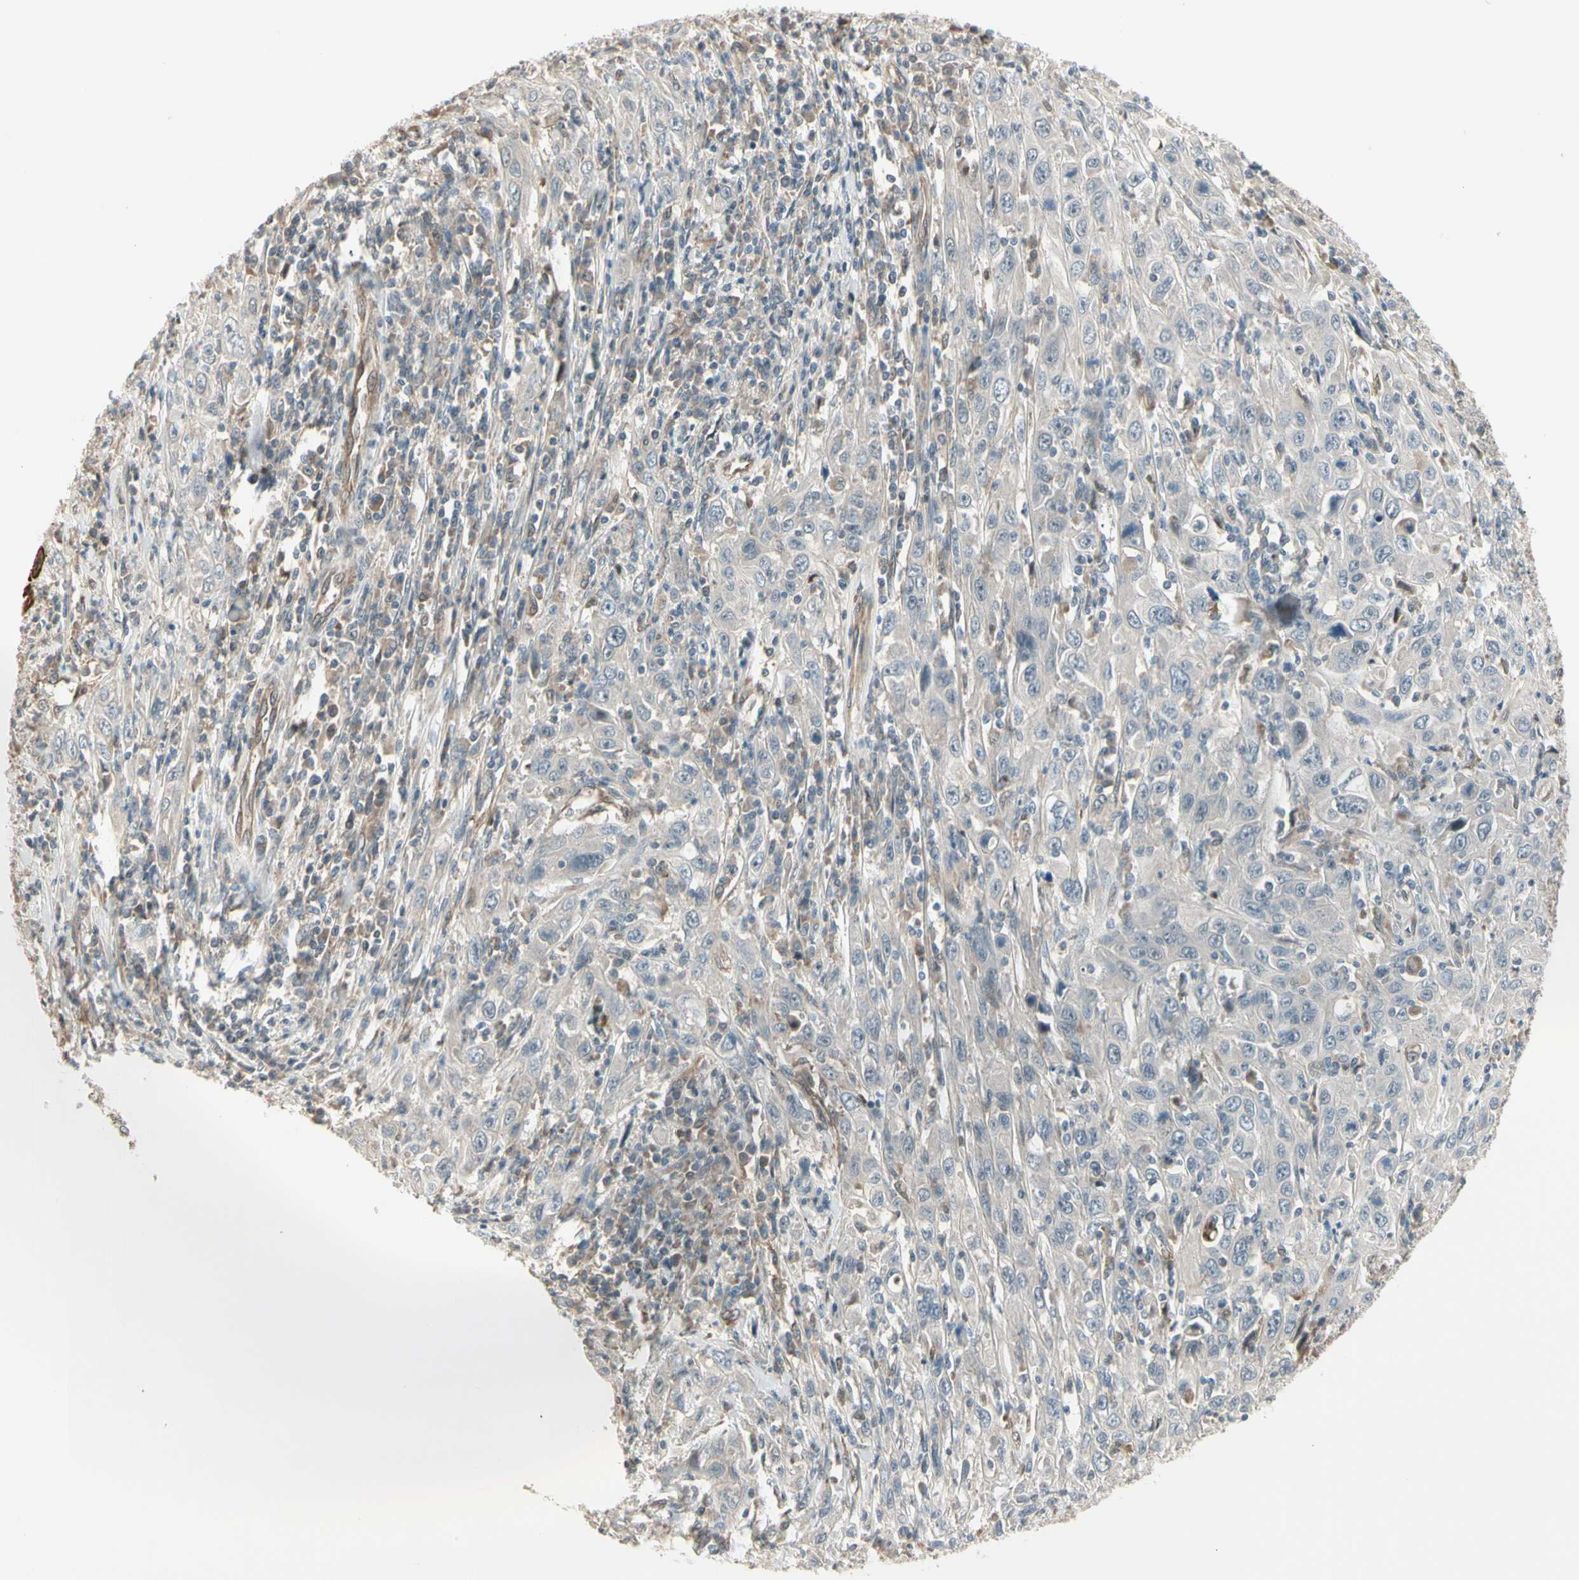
{"staining": {"intensity": "negative", "quantity": "none", "location": "none"}, "tissue": "cervical cancer", "cell_type": "Tumor cells", "image_type": "cancer", "snomed": [{"axis": "morphology", "description": "Squamous cell carcinoma, NOS"}, {"axis": "topography", "description": "Cervix"}], "caption": "An immunohistochemistry photomicrograph of squamous cell carcinoma (cervical) is shown. There is no staining in tumor cells of squamous cell carcinoma (cervical). (Brightfield microscopy of DAB immunohistochemistry (IHC) at high magnification).", "gene": "SVBP", "patient": {"sex": "female", "age": 46}}